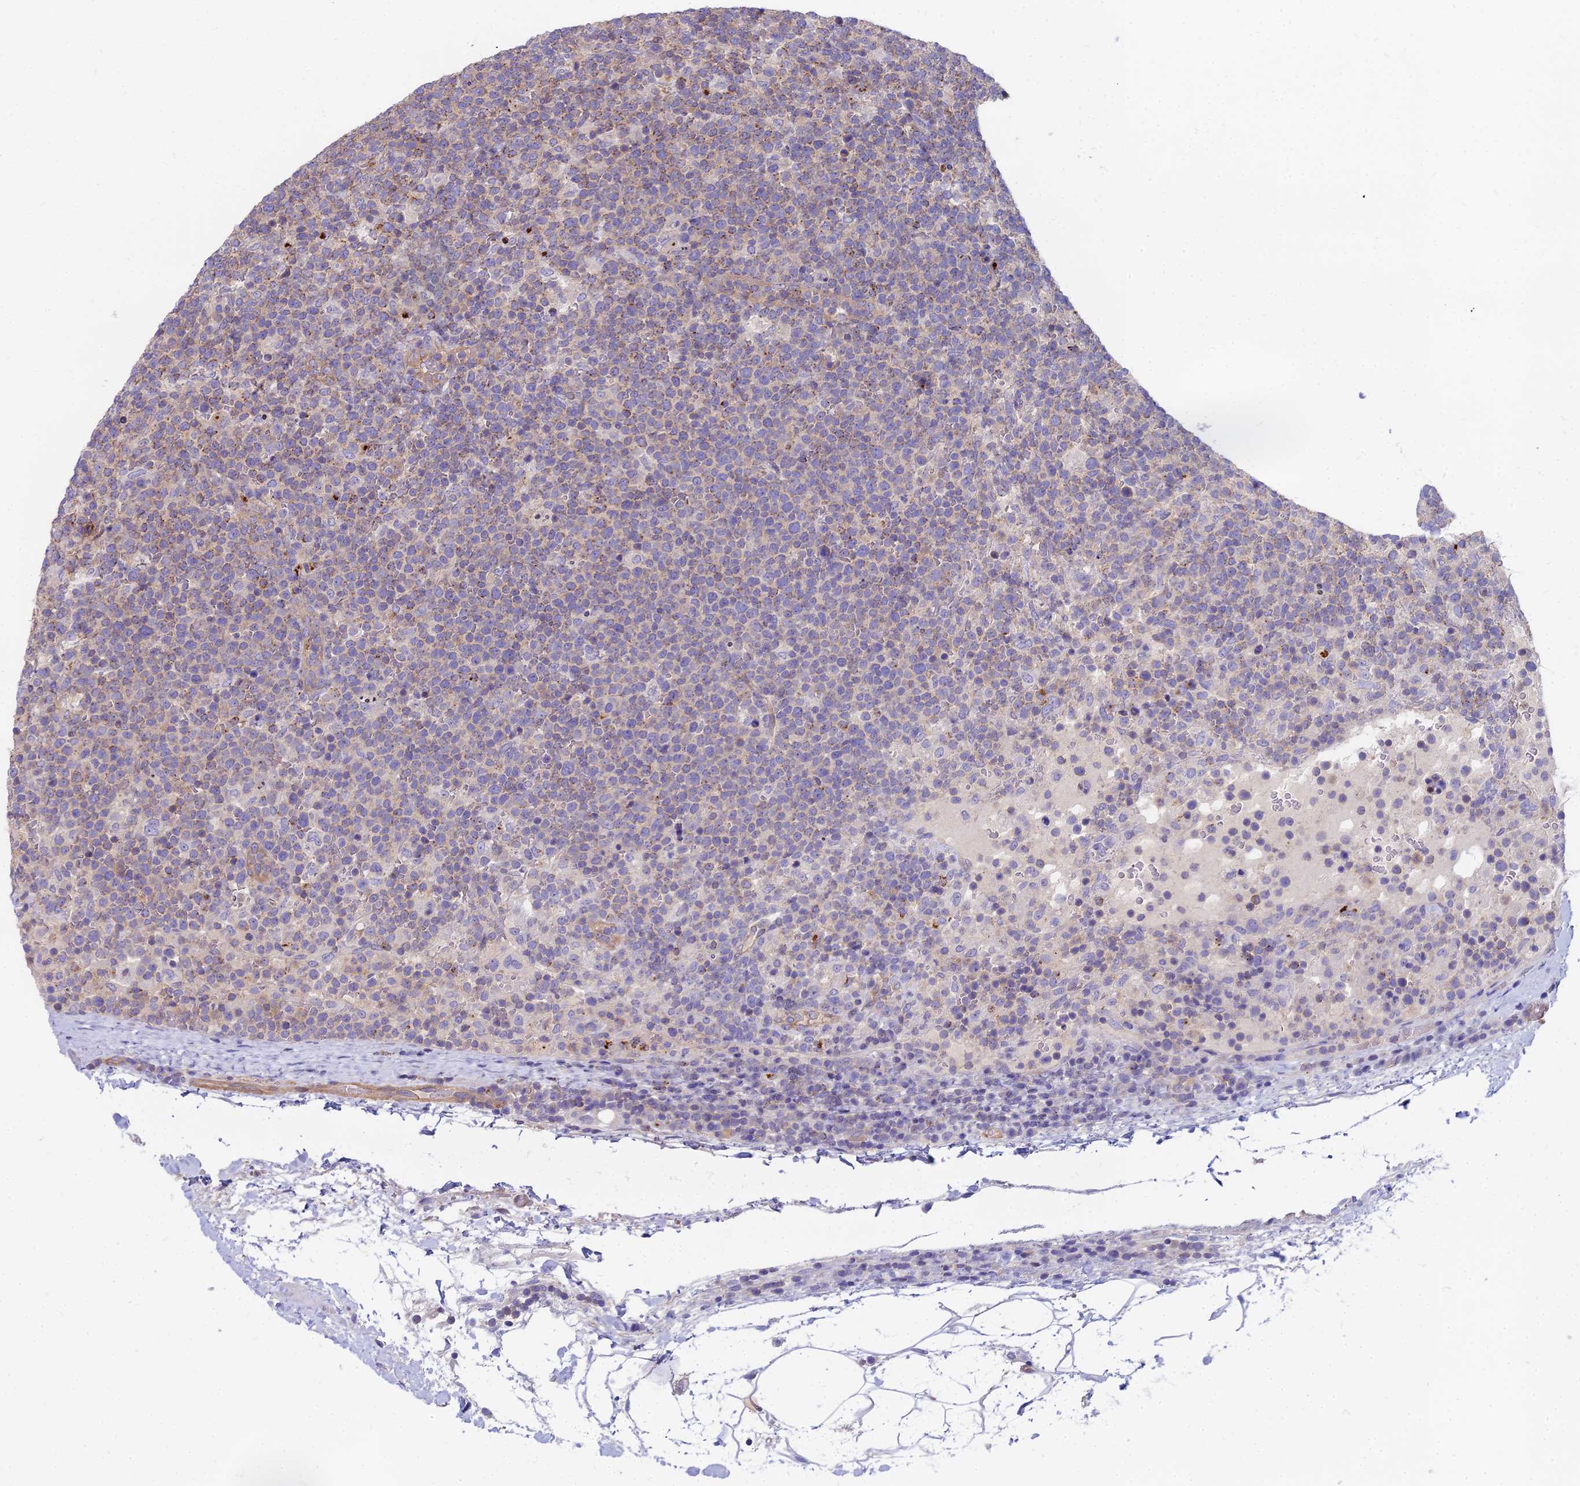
{"staining": {"intensity": "negative", "quantity": "none", "location": "none"}, "tissue": "lymphoma", "cell_type": "Tumor cells", "image_type": "cancer", "snomed": [{"axis": "morphology", "description": "Malignant lymphoma, non-Hodgkin's type, High grade"}, {"axis": "topography", "description": "Lymph node"}], "caption": "Tumor cells show no significant protein positivity in lymphoma. The staining is performed using DAB brown chromogen with nuclei counter-stained in using hematoxylin.", "gene": "HLA-DOA", "patient": {"sex": "male", "age": 61}}